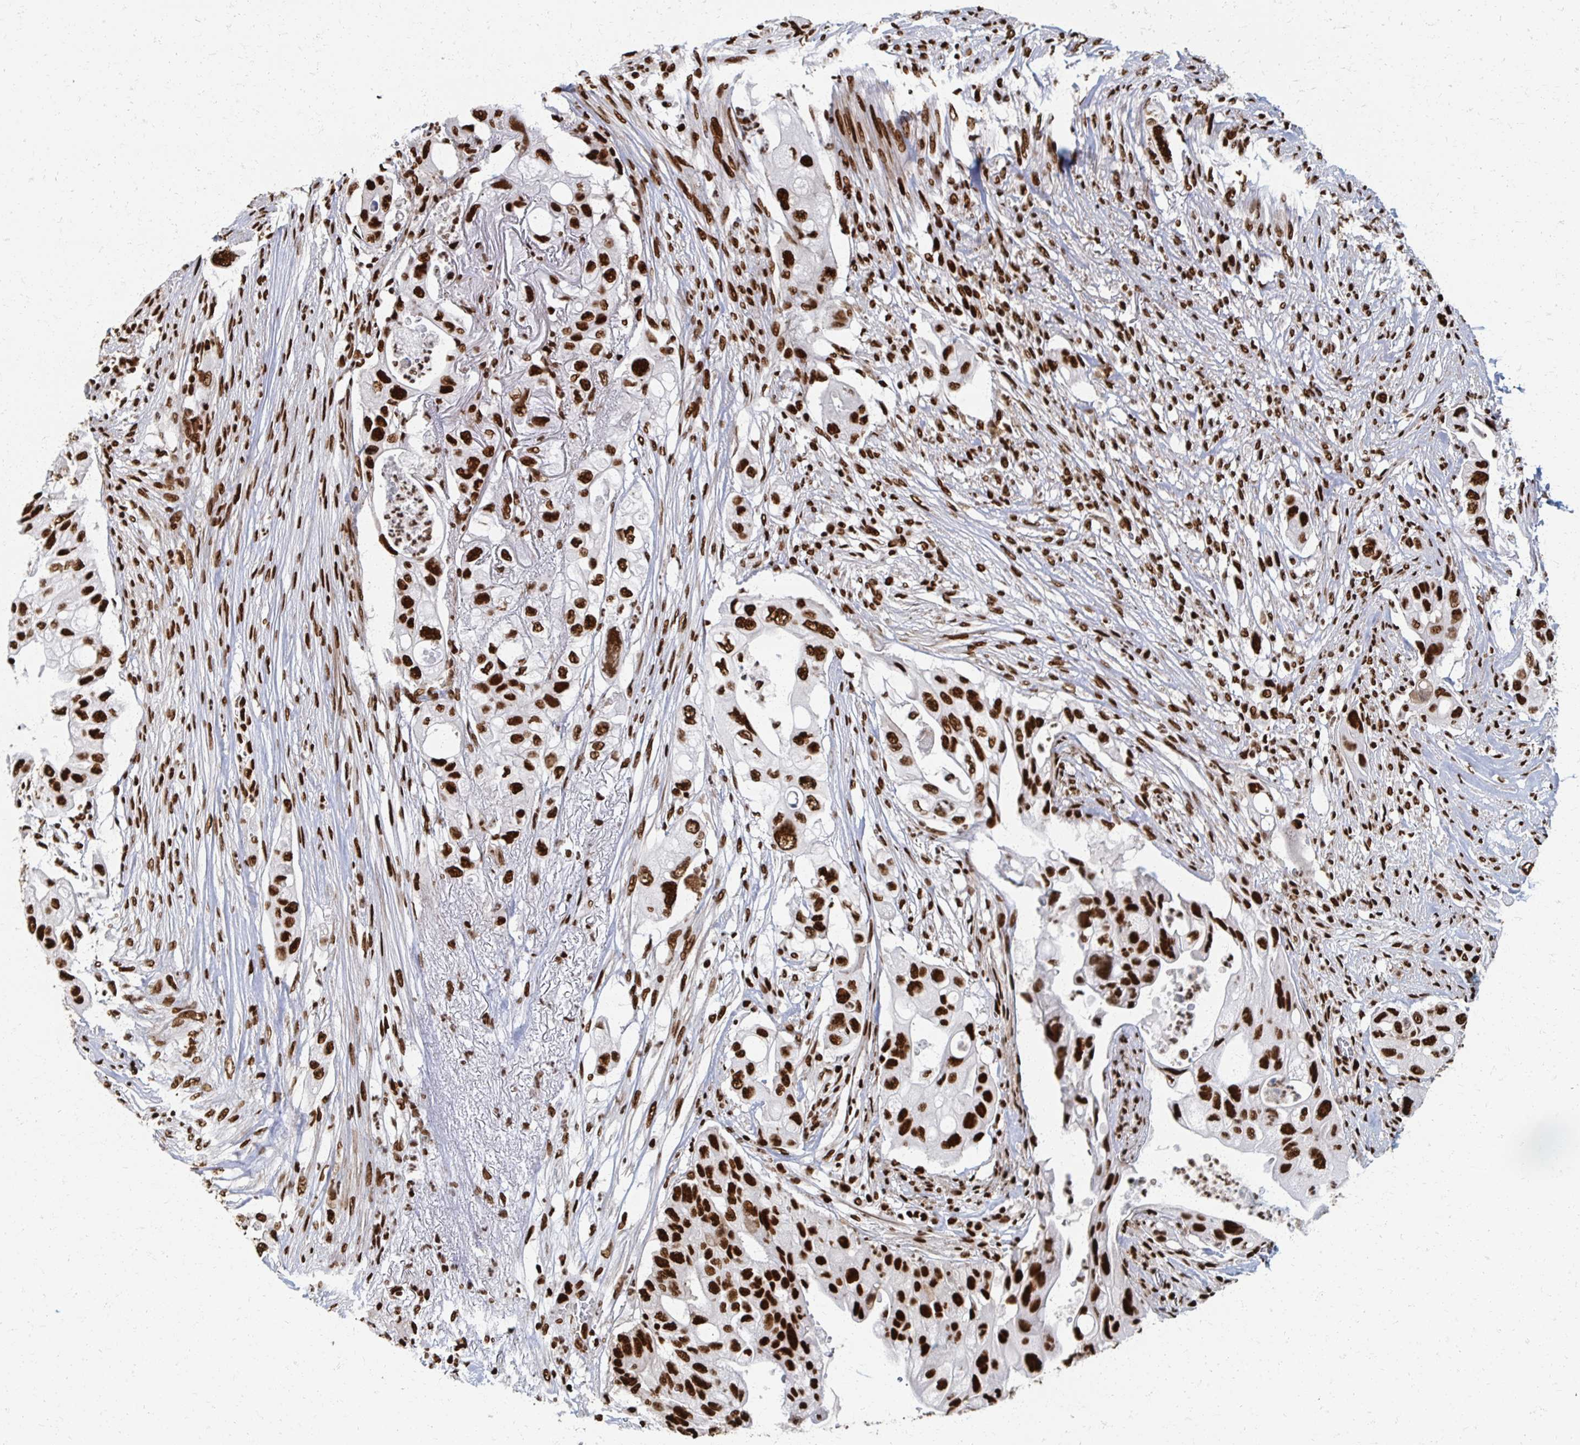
{"staining": {"intensity": "strong", "quantity": ">75%", "location": "nuclear"}, "tissue": "pancreatic cancer", "cell_type": "Tumor cells", "image_type": "cancer", "snomed": [{"axis": "morphology", "description": "Adenocarcinoma, NOS"}, {"axis": "topography", "description": "Pancreas"}], "caption": "Adenocarcinoma (pancreatic) stained with DAB immunohistochemistry shows high levels of strong nuclear staining in approximately >75% of tumor cells.", "gene": "RBBP7", "patient": {"sex": "female", "age": 72}}